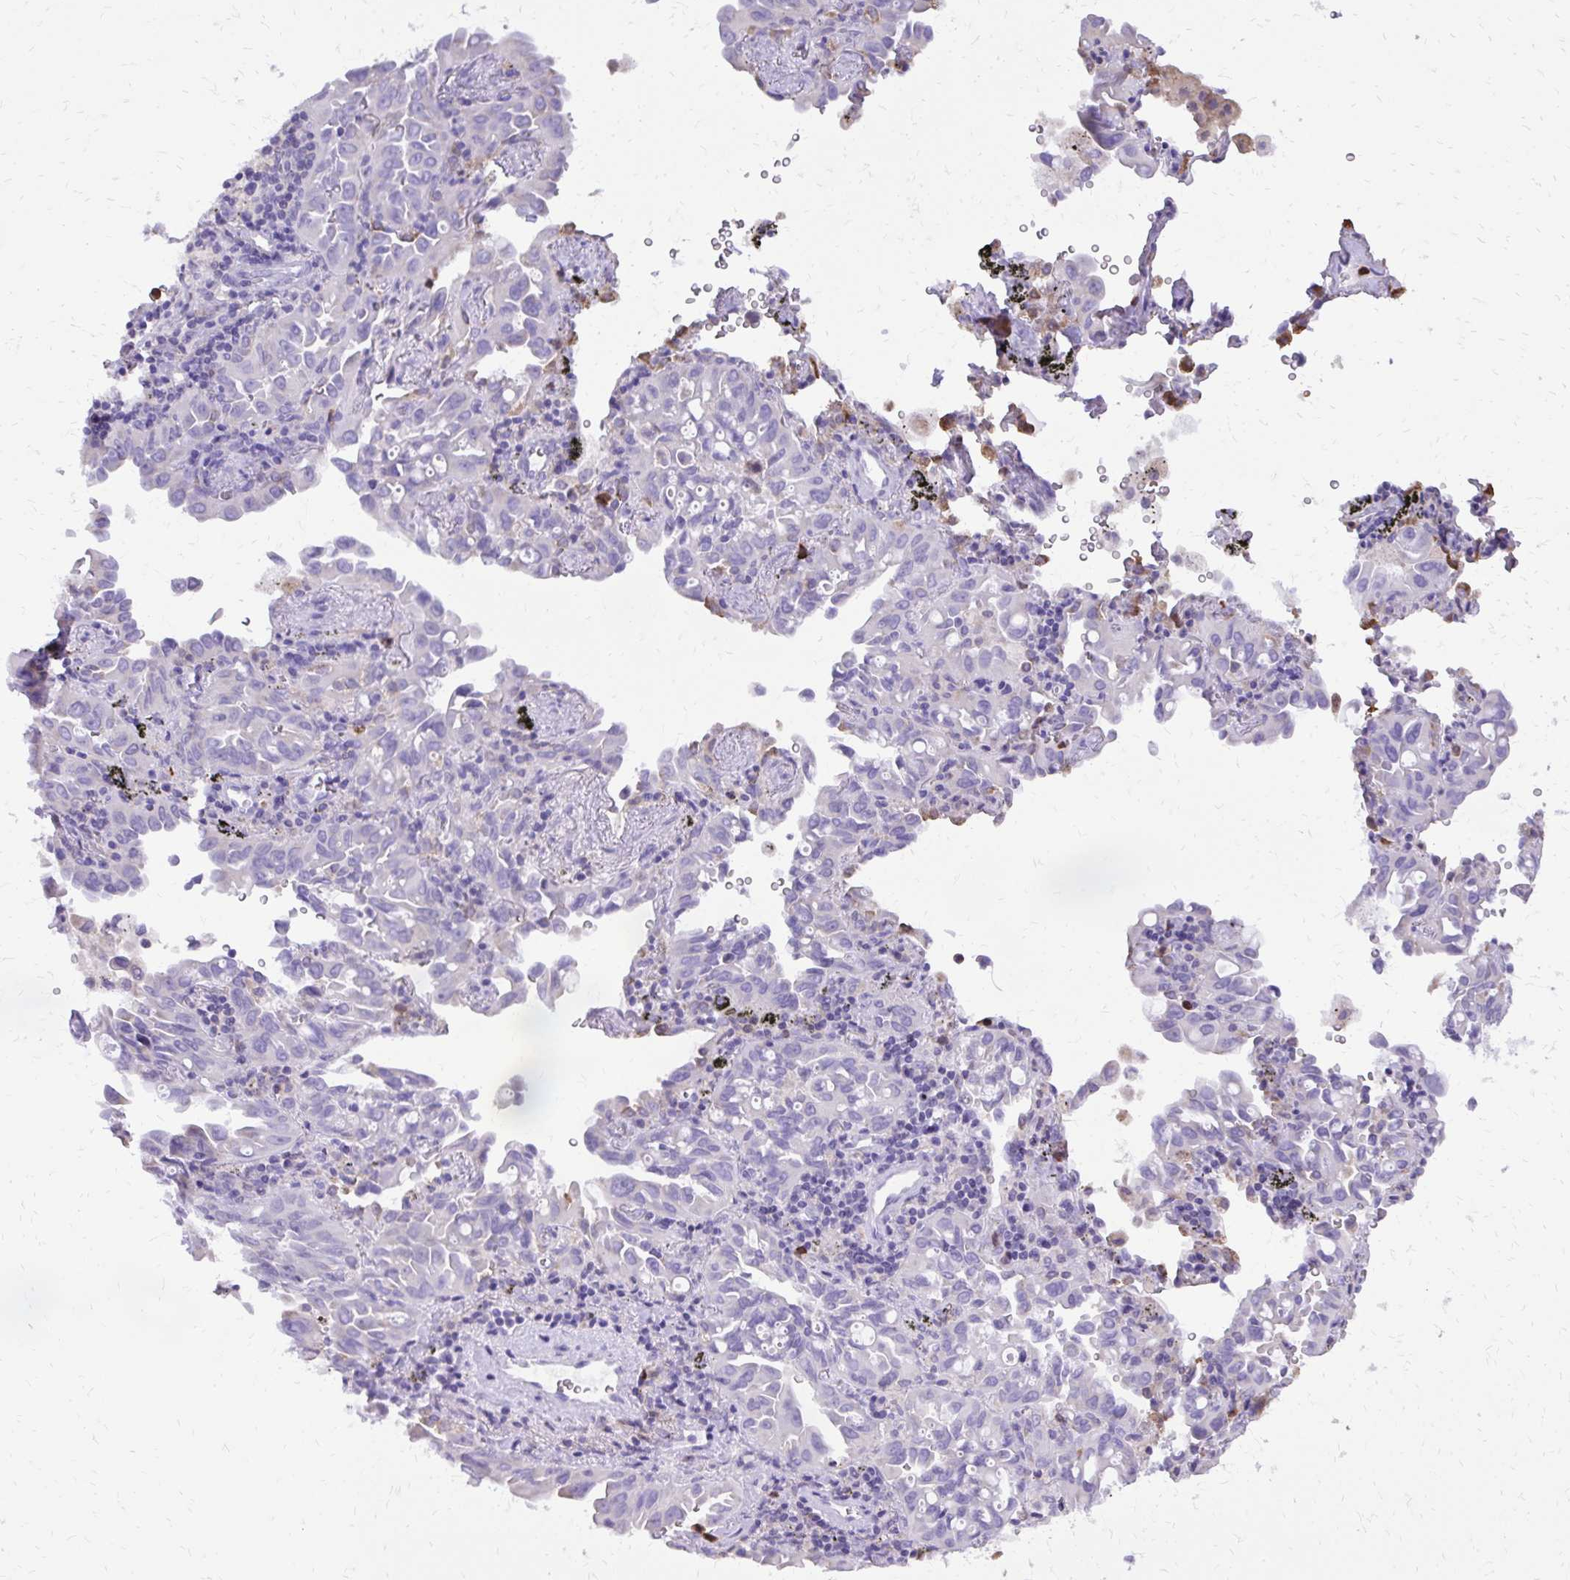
{"staining": {"intensity": "negative", "quantity": "none", "location": "none"}, "tissue": "lung cancer", "cell_type": "Tumor cells", "image_type": "cancer", "snomed": [{"axis": "morphology", "description": "Adenocarcinoma, NOS"}, {"axis": "topography", "description": "Lung"}], "caption": "Immunohistochemistry of human lung adenocarcinoma displays no positivity in tumor cells.", "gene": "CAT", "patient": {"sex": "male", "age": 68}}